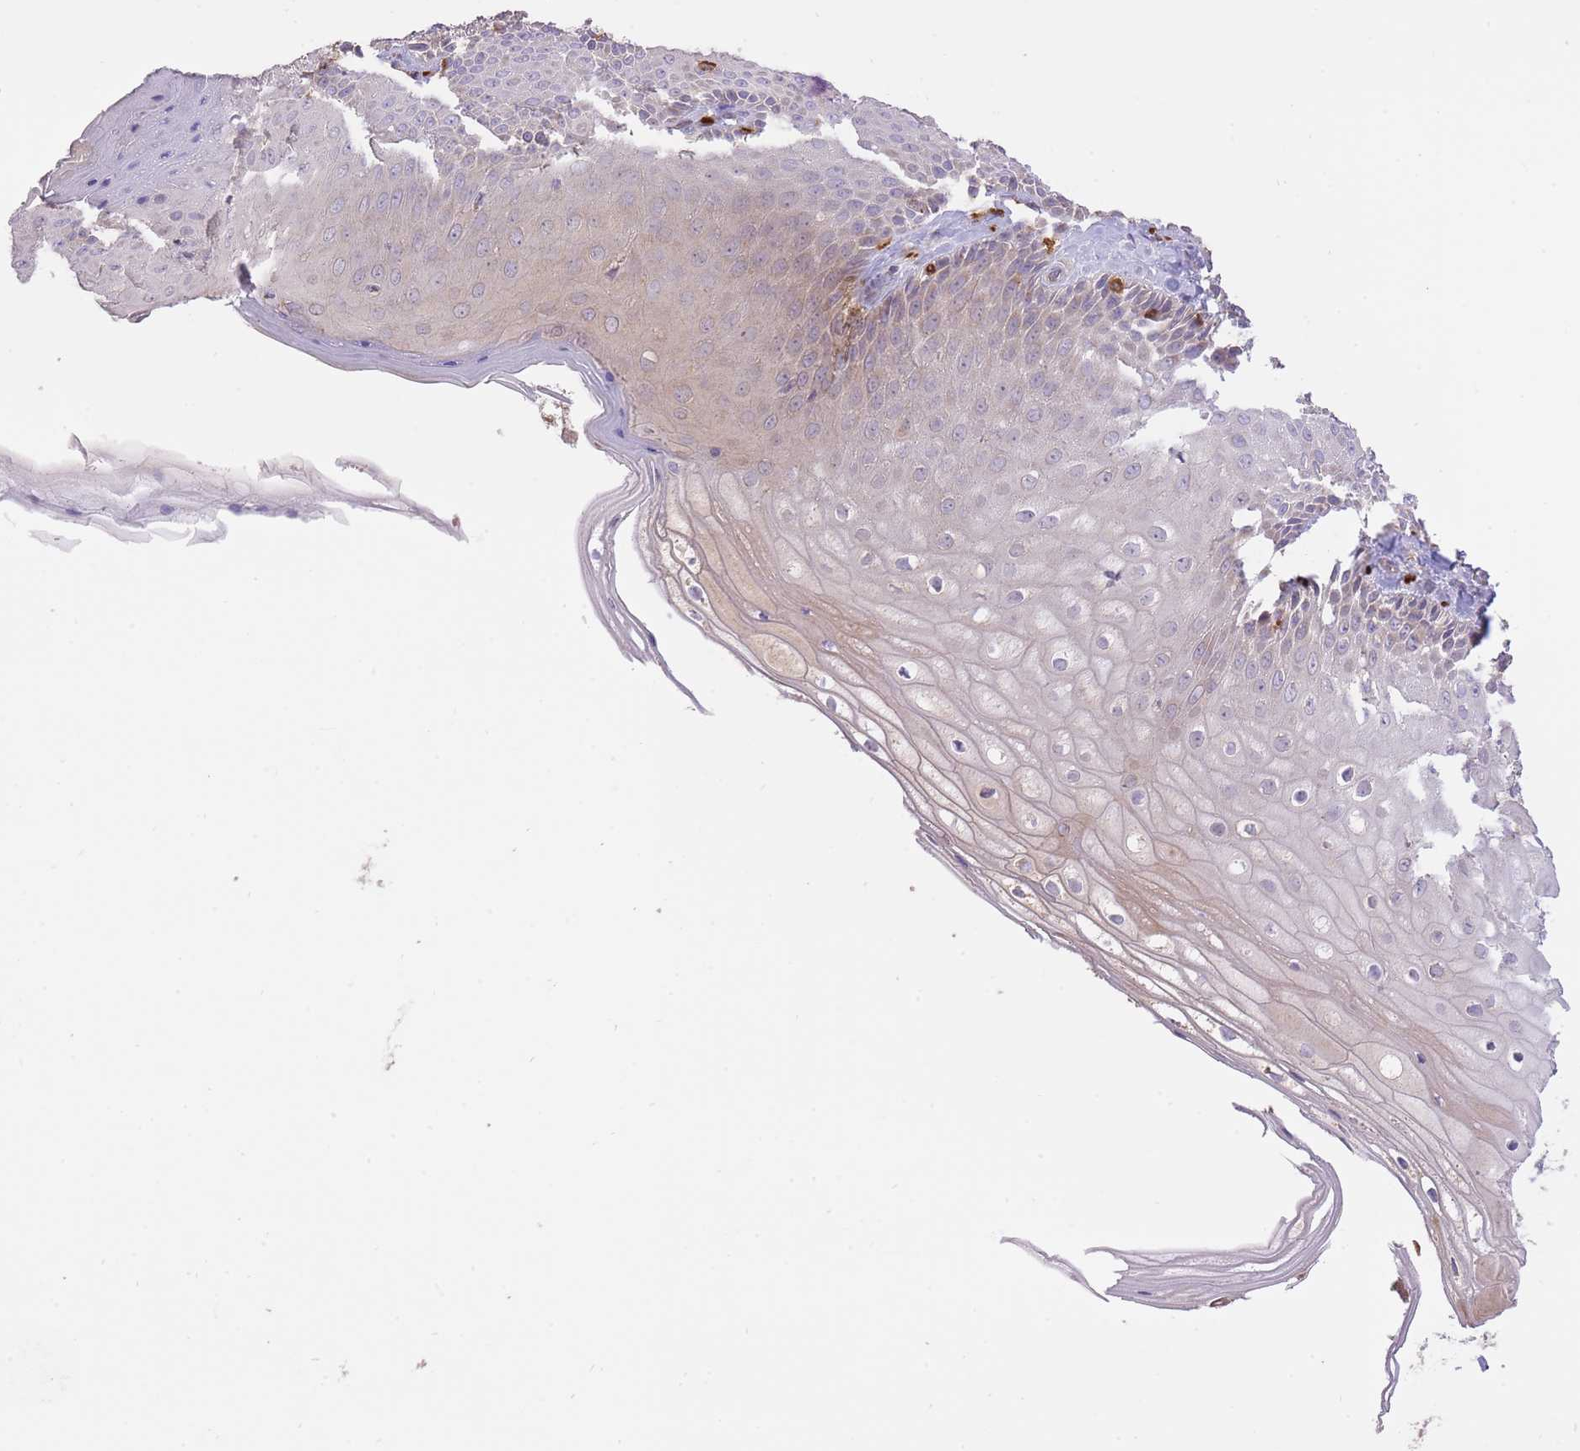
{"staining": {"intensity": "moderate", "quantity": "25%-75%", "location": "cytoplasmic/membranous"}, "tissue": "skin", "cell_type": "Epidermal cells", "image_type": "normal", "snomed": [{"axis": "morphology", "description": "Normal tissue, NOS"}, {"axis": "topography", "description": "Anal"}], "caption": "High-power microscopy captured an immunohistochemistry photomicrograph of benign skin, revealing moderate cytoplasmic/membranous staining in about 25%-75% of epidermal cells.", "gene": "PREP", "patient": {"sex": "male", "age": 80}}